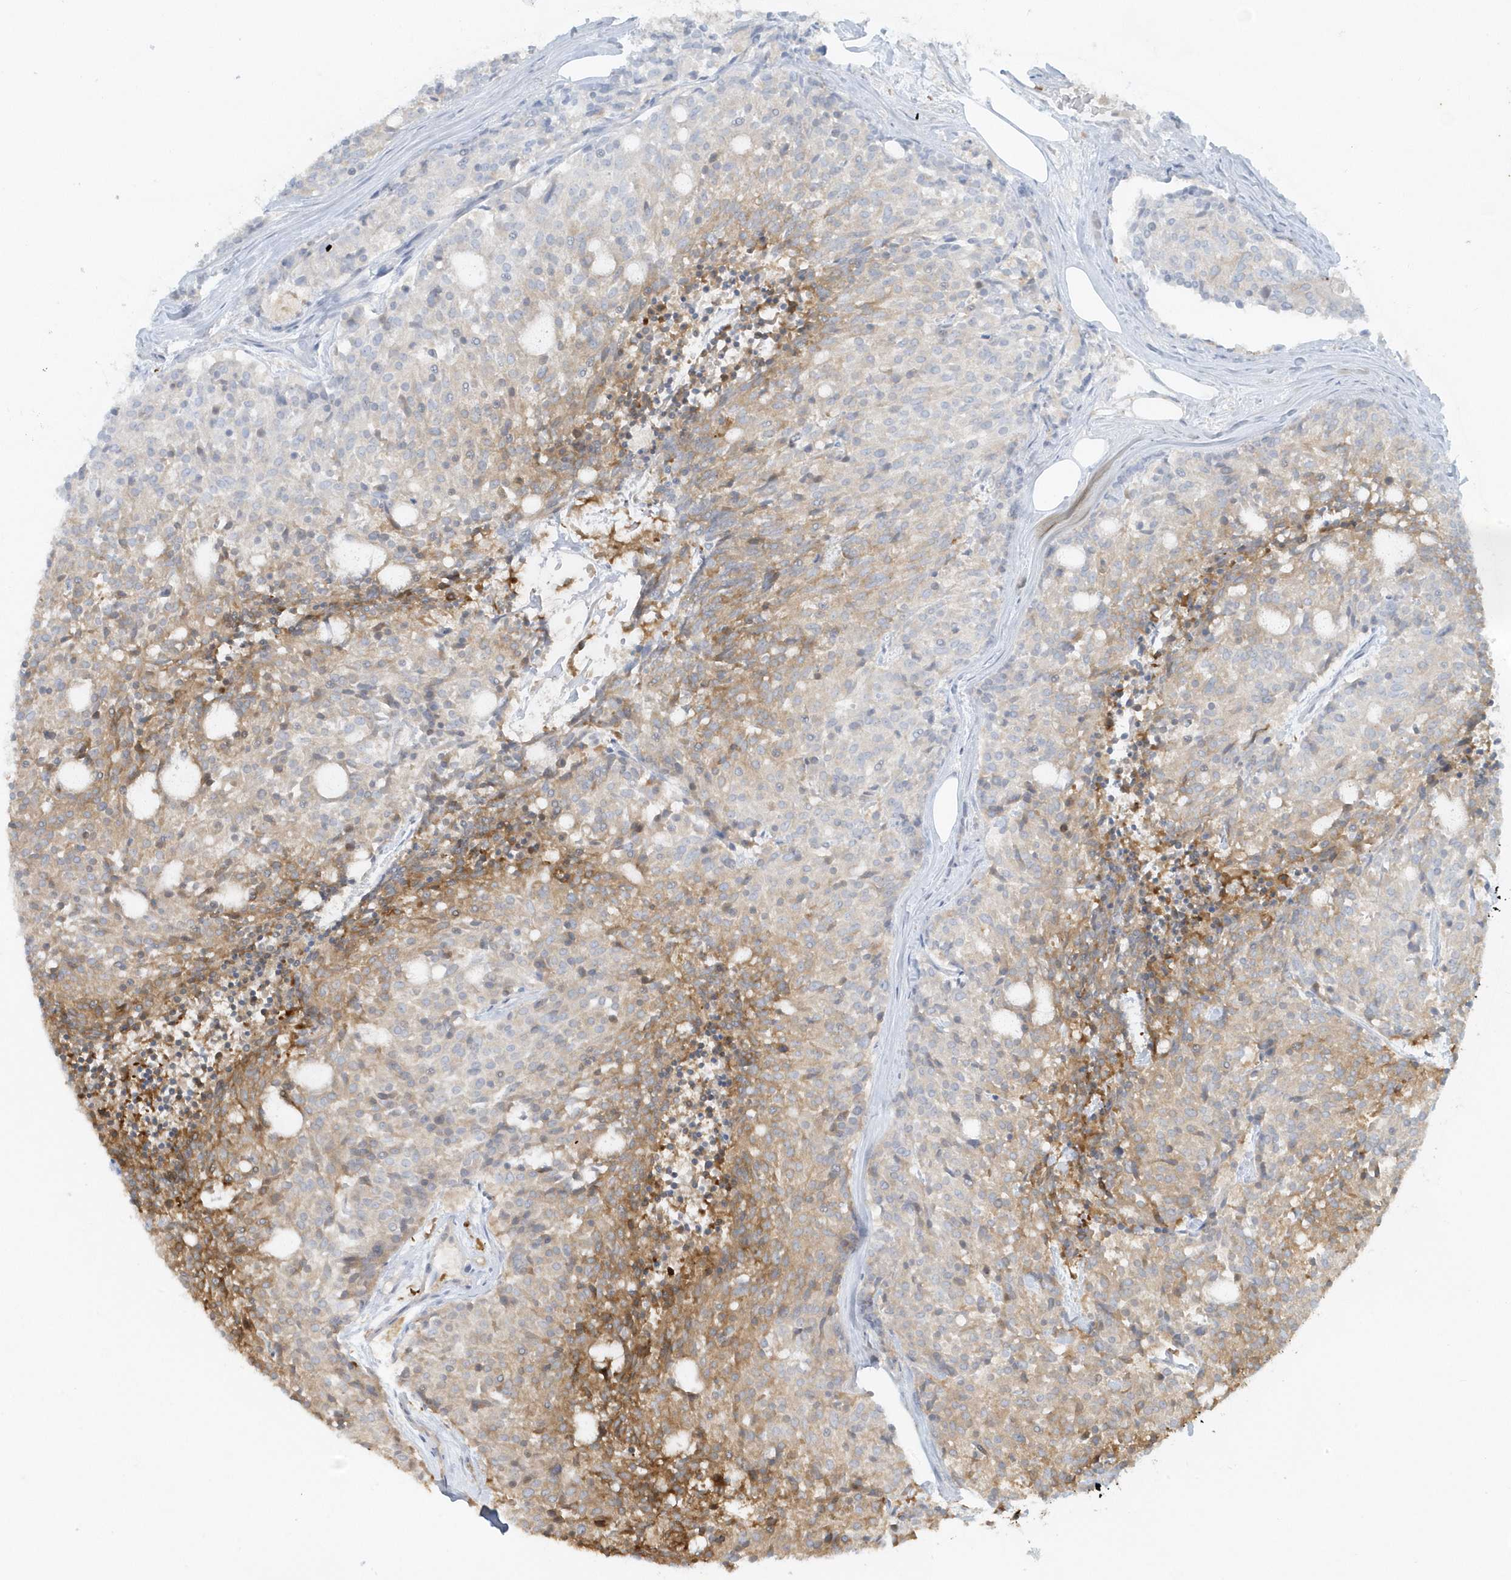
{"staining": {"intensity": "moderate", "quantity": "25%-75%", "location": "cytoplasmic/membranous"}, "tissue": "carcinoid", "cell_type": "Tumor cells", "image_type": "cancer", "snomed": [{"axis": "morphology", "description": "Carcinoid, malignant, NOS"}, {"axis": "topography", "description": "Pancreas"}], "caption": "Protein staining of carcinoid tissue demonstrates moderate cytoplasmic/membranous expression in about 25%-75% of tumor cells.", "gene": "CLCN6", "patient": {"sex": "female", "age": 54}}